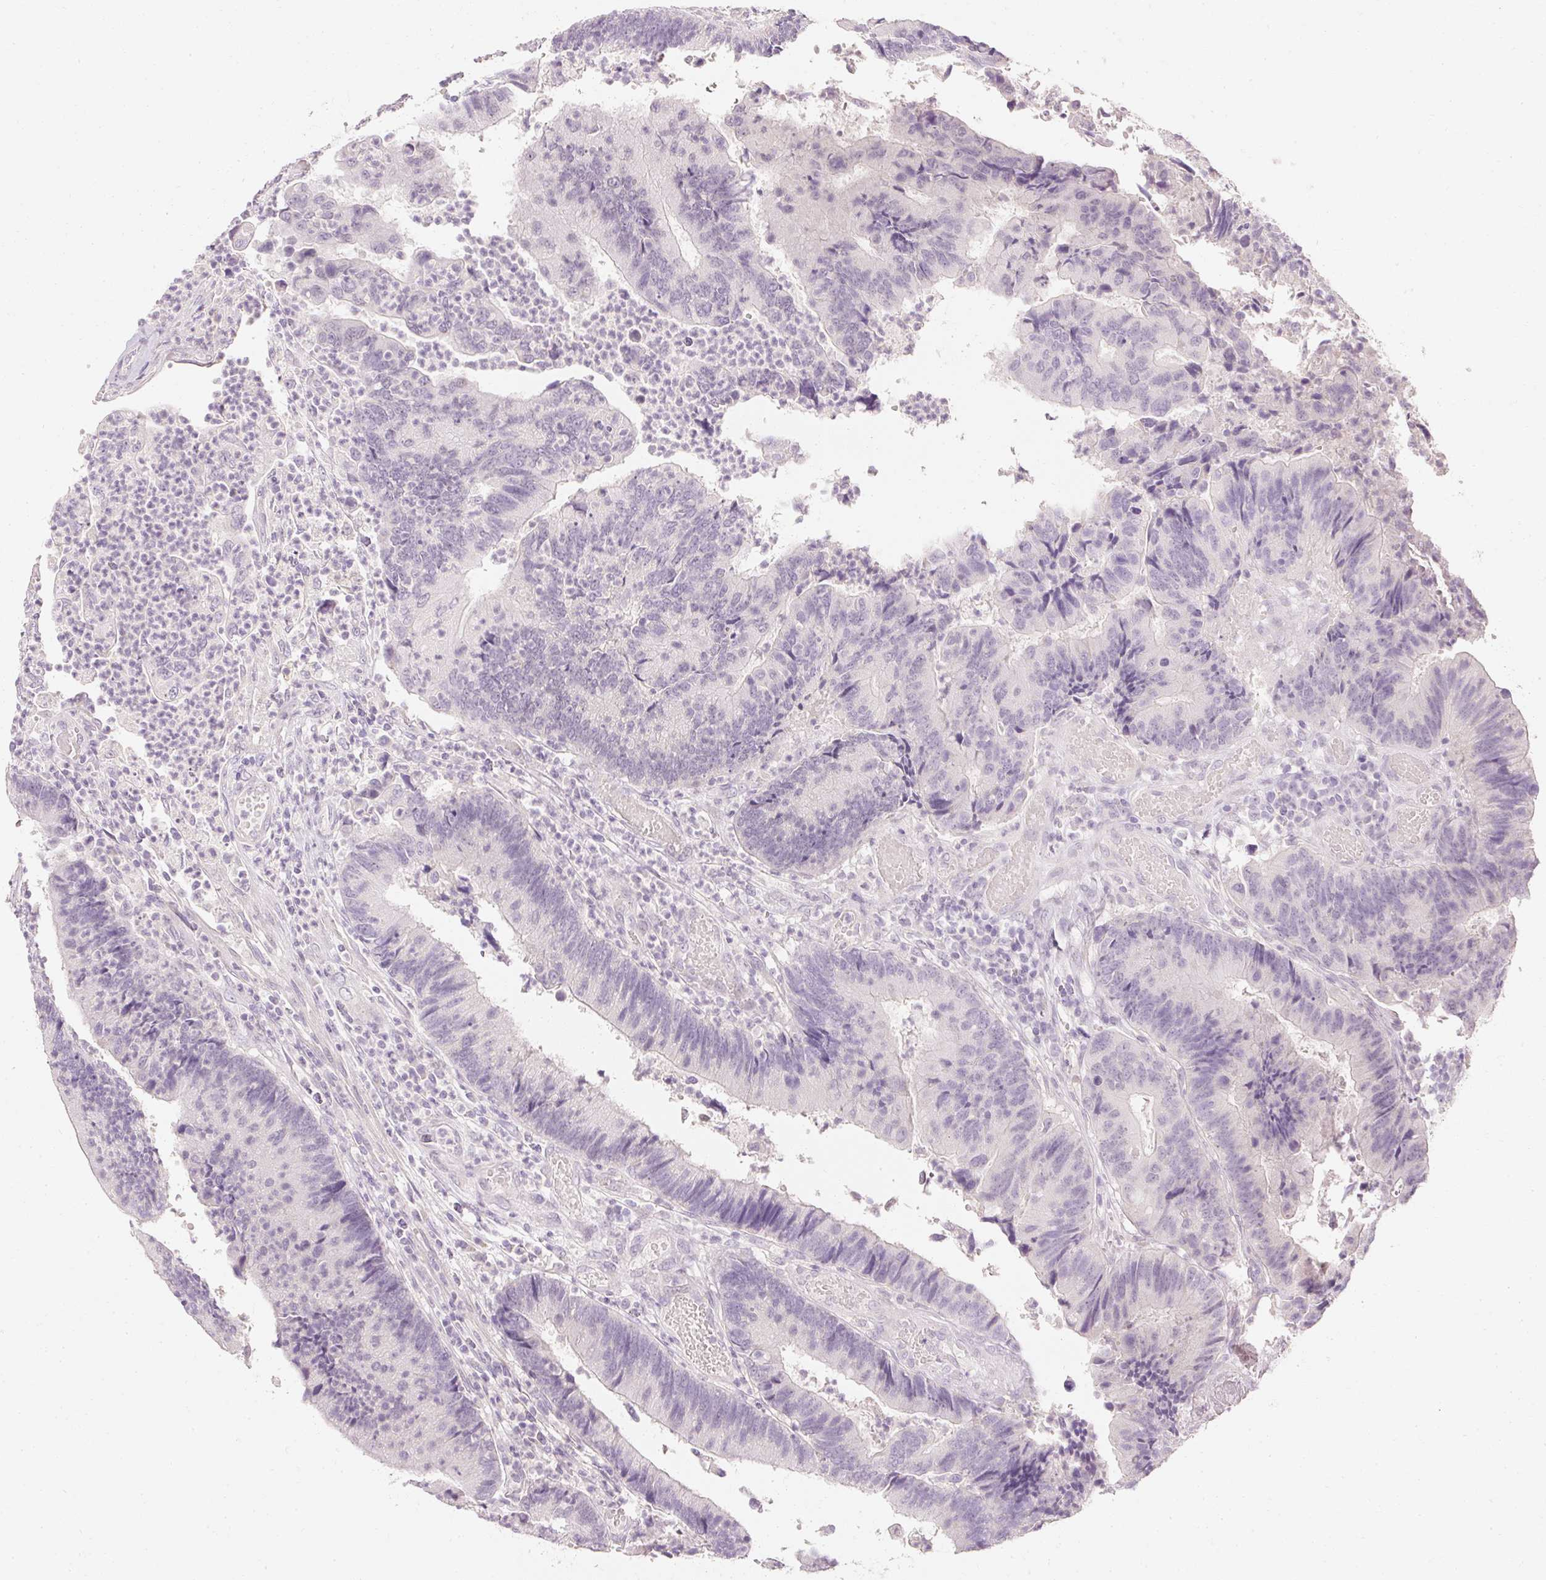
{"staining": {"intensity": "negative", "quantity": "none", "location": "none"}, "tissue": "colorectal cancer", "cell_type": "Tumor cells", "image_type": "cancer", "snomed": [{"axis": "morphology", "description": "Adenocarcinoma, NOS"}, {"axis": "topography", "description": "Colon"}], "caption": "Colorectal adenocarcinoma stained for a protein using IHC demonstrates no expression tumor cells.", "gene": "ELAVL3", "patient": {"sex": "female", "age": 67}}